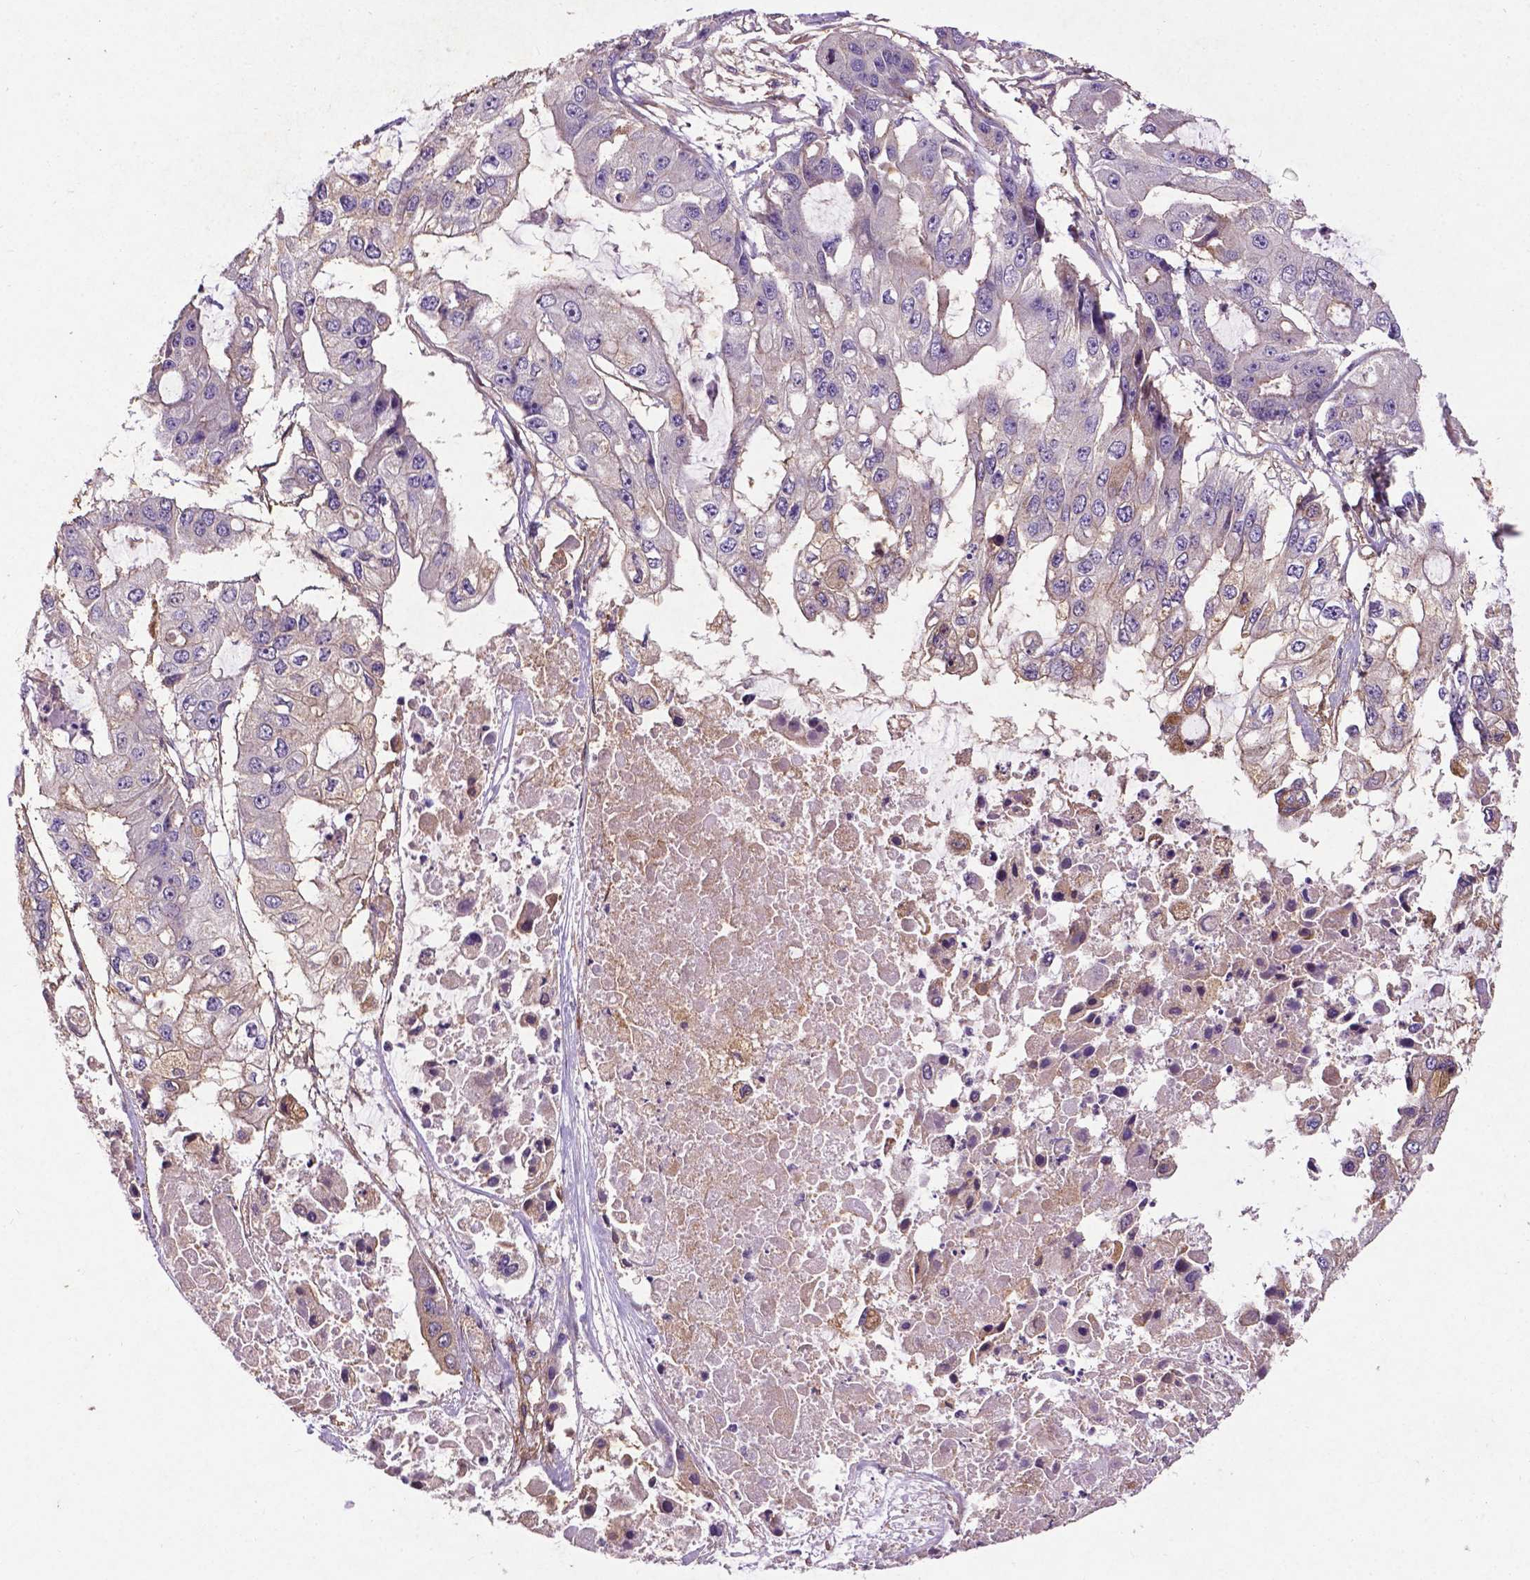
{"staining": {"intensity": "negative", "quantity": "none", "location": "none"}, "tissue": "ovarian cancer", "cell_type": "Tumor cells", "image_type": "cancer", "snomed": [{"axis": "morphology", "description": "Cystadenocarcinoma, serous, NOS"}, {"axis": "topography", "description": "Ovary"}], "caption": "Serous cystadenocarcinoma (ovarian) was stained to show a protein in brown. There is no significant positivity in tumor cells.", "gene": "RRAS", "patient": {"sex": "female", "age": 56}}